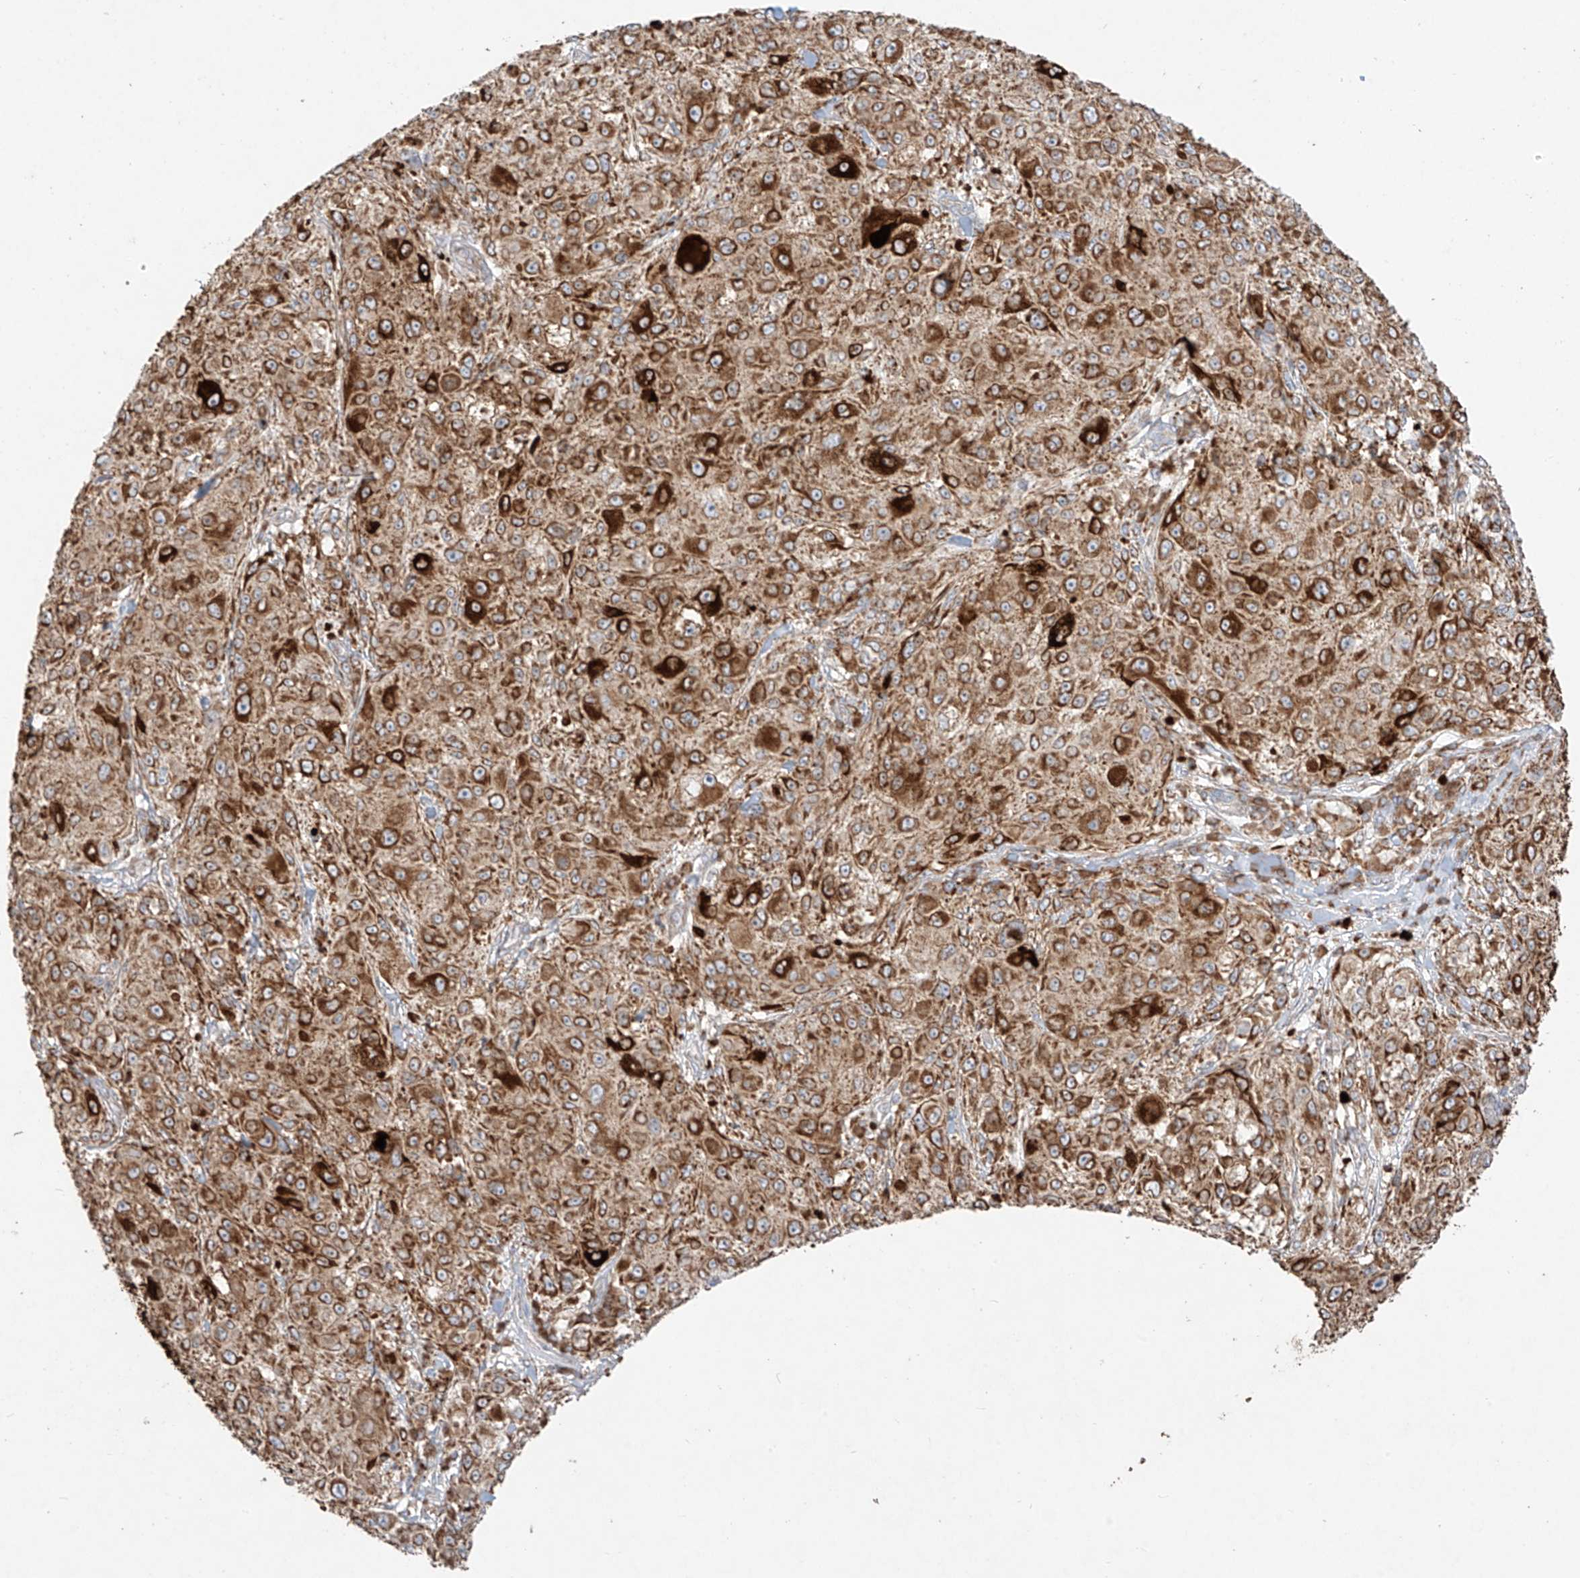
{"staining": {"intensity": "strong", "quantity": ">75%", "location": "cytoplasmic/membranous"}, "tissue": "melanoma", "cell_type": "Tumor cells", "image_type": "cancer", "snomed": [{"axis": "morphology", "description": "Necrosis, NOS"}, {"axis": "morphology", "description": "Malignant melanoma, NOS"}, {"axis": "topography", "description": "Skin"}], "caption": "Protein staining of melanoma tissue demonstrates strong cytoplasmic/membranous expression in about >75% of tumor cells.", "gene": "COLGALT2", "patient": {"sex": "female", "age": 87}}